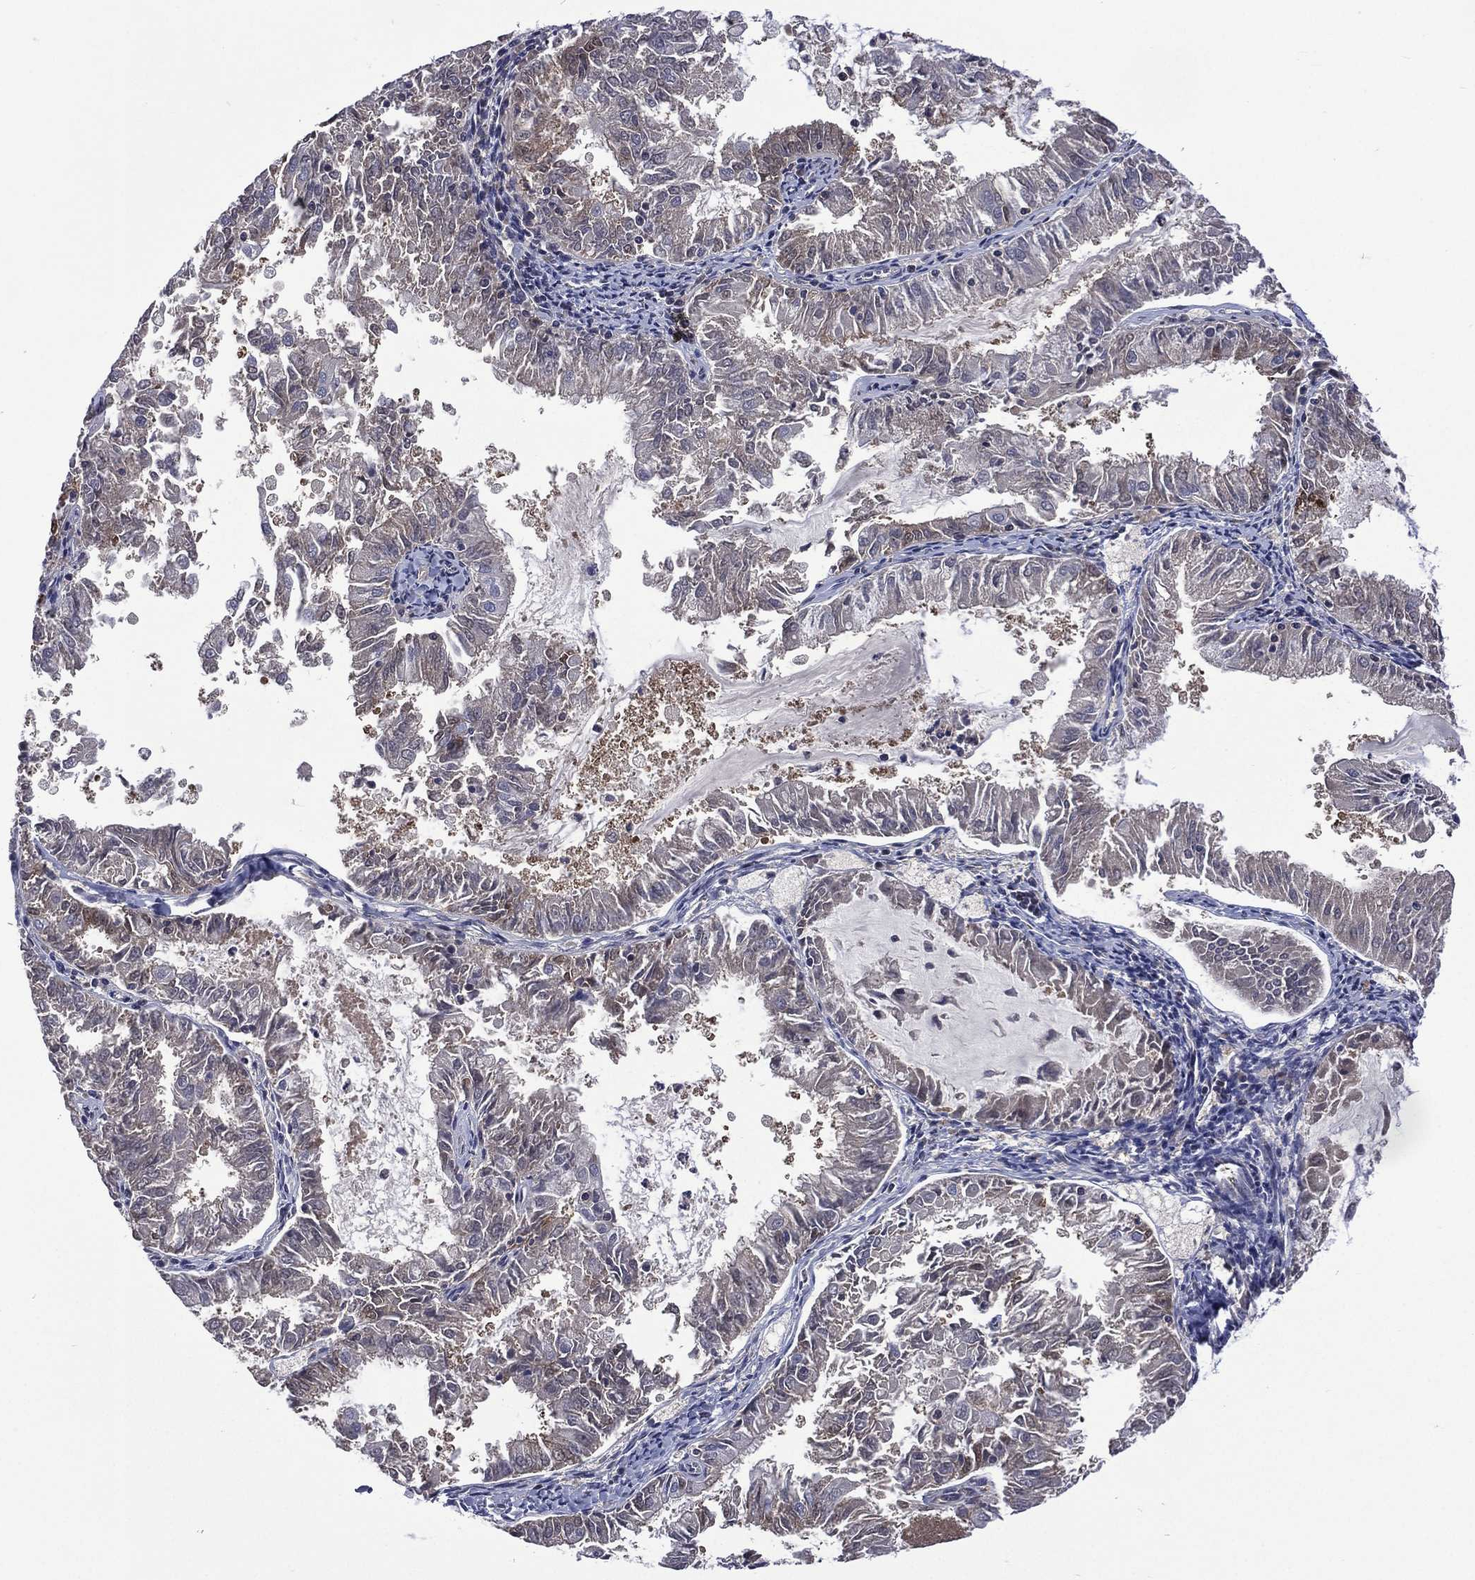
{"staining": {"intensity": "negative", "quantity": "none", "location": "none"}, "tissue": "endometrial cancer", "cell_type": "Tumor cells", "image_type": "cancer", "snomed": [{"axis": "morphology", "description": "Adenocarcinoma, NOS"}, {"axis": "topography", "description": "Endometrium"}], "caption": "A high-resolution histopathology image shows immunohistochemistry (IHC) staining of adenocarcinoma (endometrial), which displays no significant staining in tumor cells. (Brightfield microscopy of DAB IHC at high magnification).", "gene": "MTAP", "patient": {"sex": "female", "age": 57}}